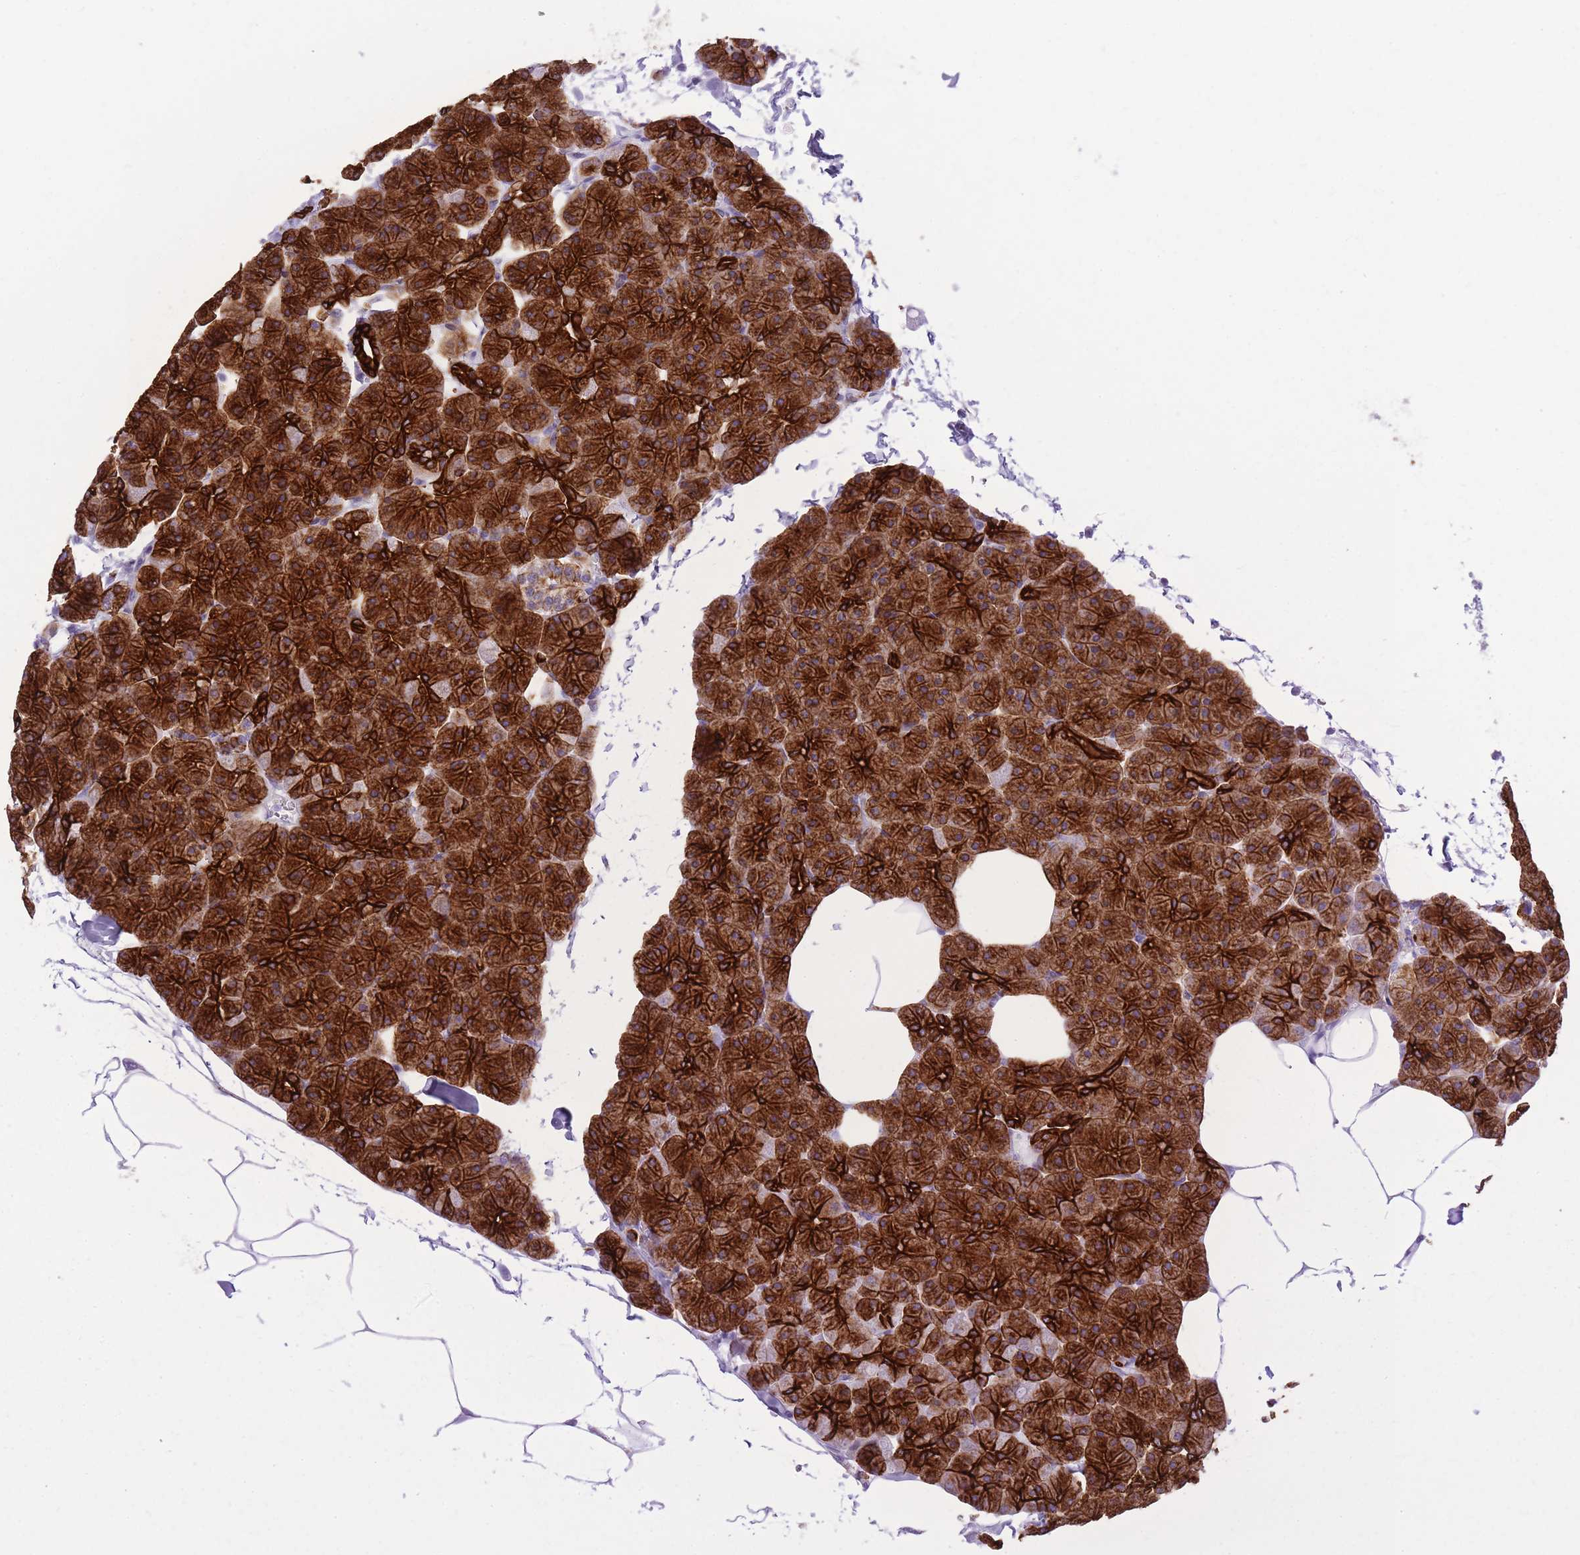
{"staining": {"intensity": "strong", "quantity": ">75%", "location": "cytoplasmic/membranous"}, "tissue": "pancreas", "cell_type": "Exocrine glandular cells", "image_type": "normal", "snomed": [{"axis": "morphology", "description": "Normal tissue, NOS"}, {"axis": "topography", "description": "Pancreas"}], "caption": "Human pancreas stained for a protein (brown) shows strong cytoplasmic/membranous positive positivity in about >75% of exocrine glandular cells.", "gene": "RADX", "patient": {"sex": "male", "age": 35}}